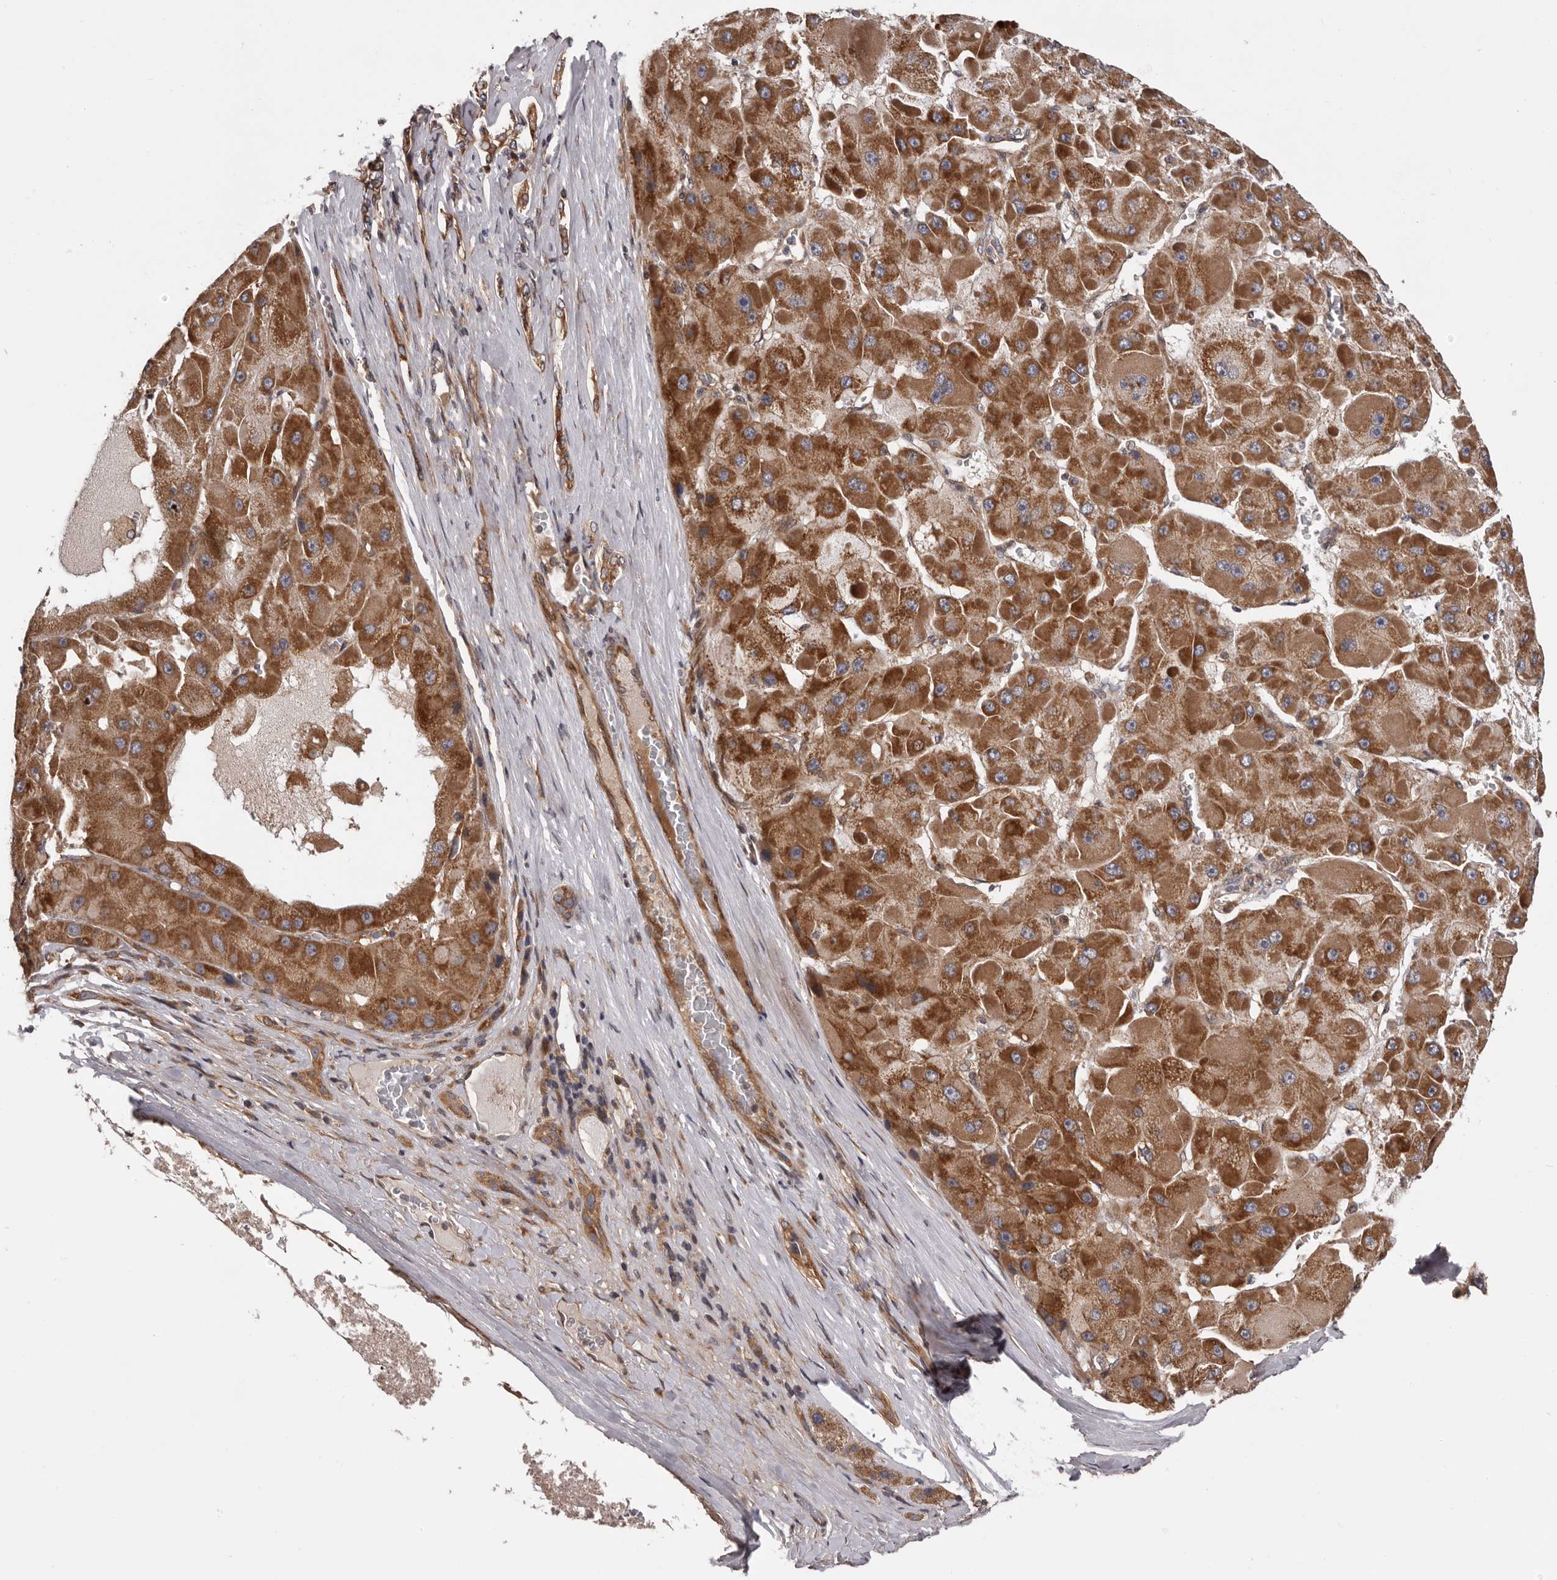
{"staining": {"intensity": "moderate", "quantity": ">75%", "location": "cytoplasmic/membranous"}, "tissue": "liver cancer", "cell_type": "Tumor cells", "image_type": "cancer", "snomed": [{"axis": "morphology", "description": "Carcinoma, Hepatocellular, NOS"}, {"axis": "topography", "description": "Liver"}], "caption": "Liver cancer (hepatocellular carcinoma) tissue exhibits moderate cytoplasmic/membranous staining in approximately >75% of tumor cells, visualized by immunohistochemistry.", "gene": "VPS37A", "patient": {"sex": "female", "age": 73}}